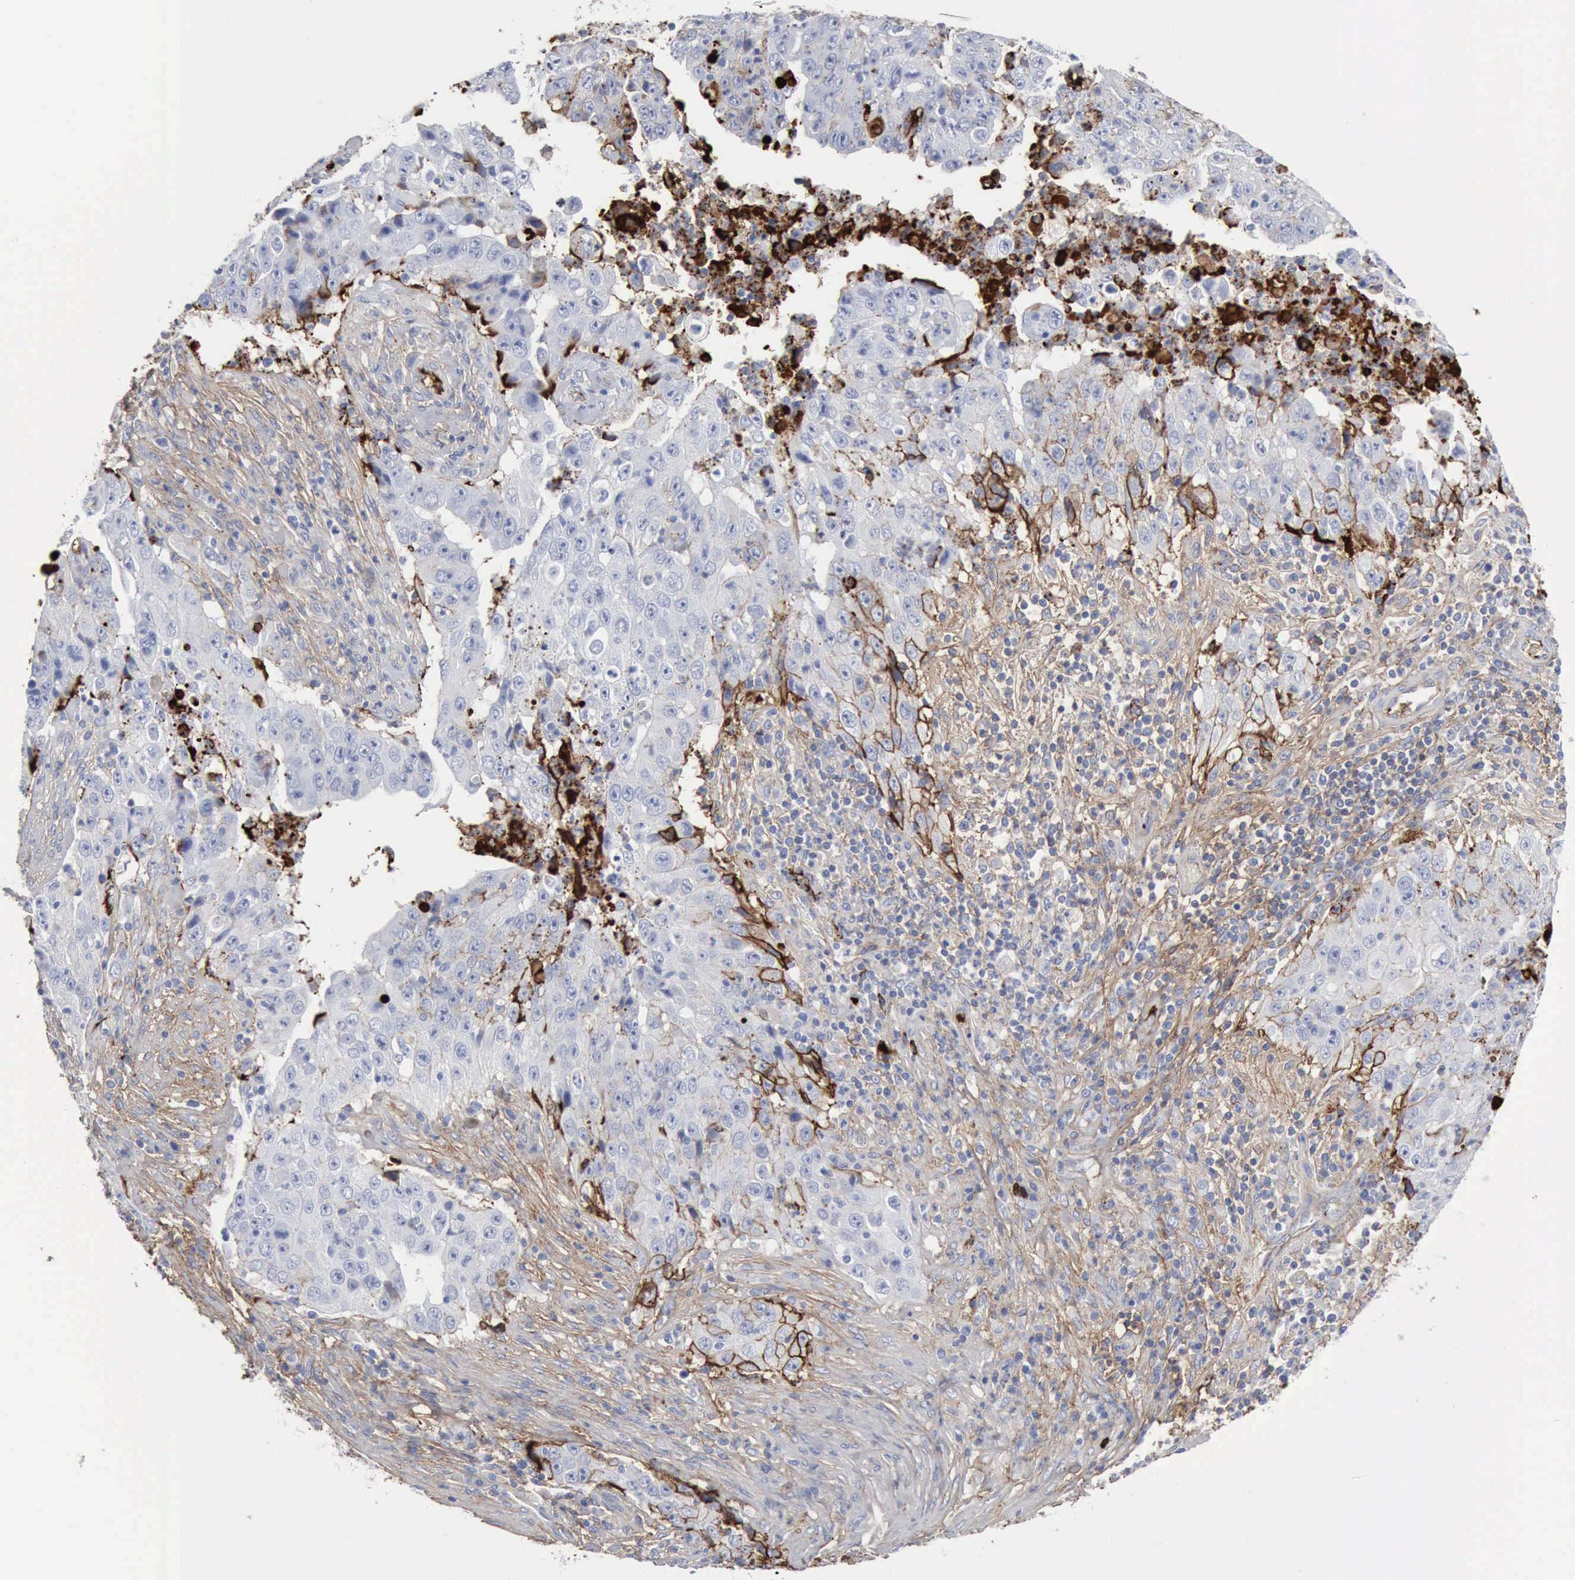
{"staining": {"intensity": "strong", "quantity": "<25%", "location": "cytoplasmic/membranous"}, "tissue": "lung cancer", "cell_type": "Tumor cells", "image_type": "cancer", "snomed": [{"axis": "morphology", "description": "Squamous cell carcinoma, NOS"}, {"axis": "topography", "description": "Lung"}], "caption": "Lung squamous cell carcinoma stained with a brown dye exhibits strong cytoplasmic/membranous positive expression in about <25% of tumor cells.", "gene": "C4BPA", "patient": {"sex": "male", "age": 64}}